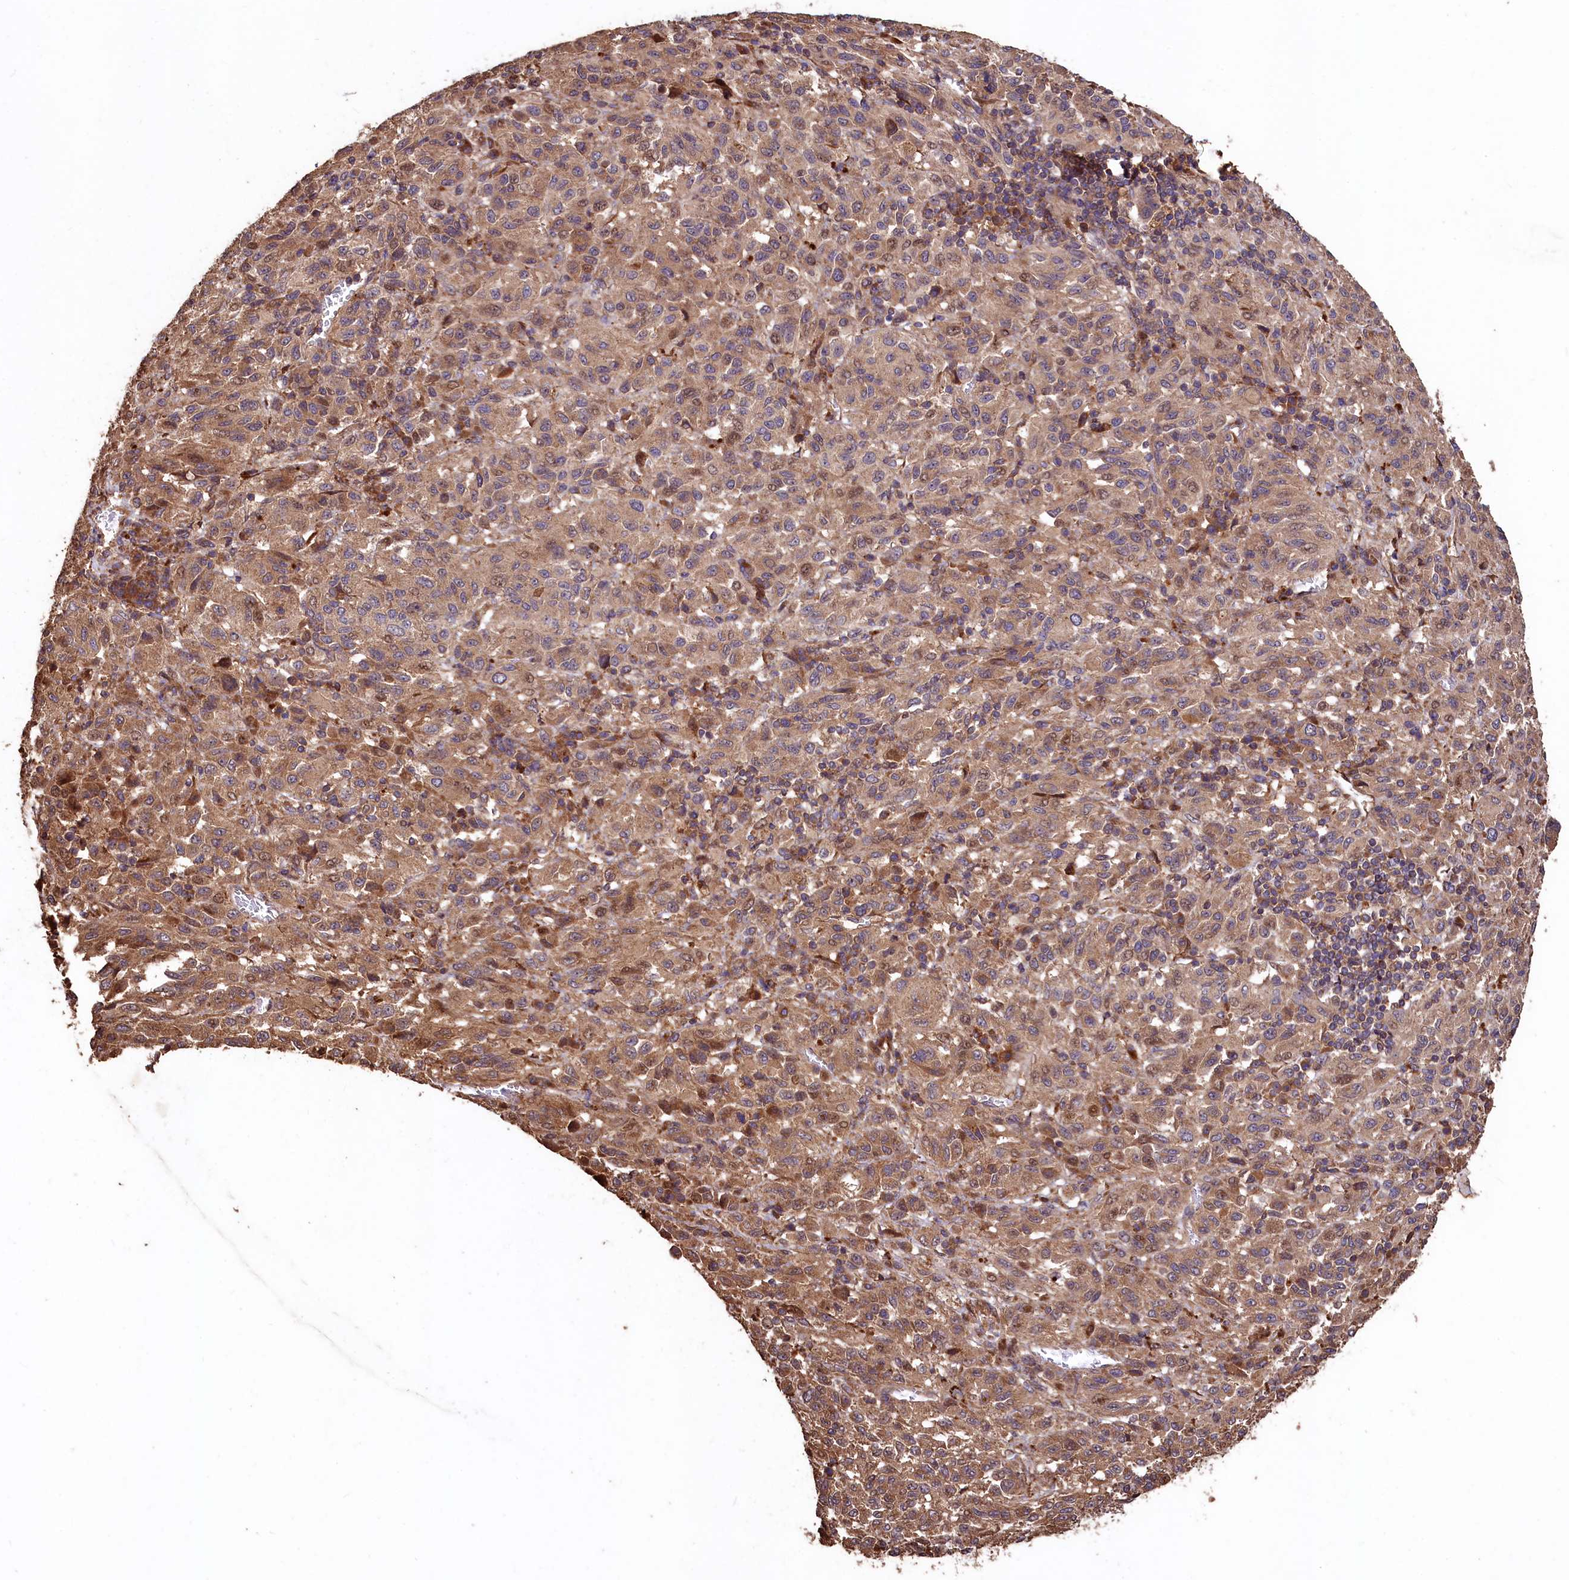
{"staining": {"intensity": "moderate", "quantity": ">75%", "location": "cytoplasmic/membranous"}, "tissue": "melanoma", "cell_type": "Tumor cells", "image_type": "cancer", "snomed": [{"axis": "morphology", "description": "Malignant melanoma, Metastatic site"}, {"axis": "topography", "description": "Lung"}], "caption": "A photomicrograph showing moderate cytoplasmic/membranous expression in about >75% of tumor cells in malignant melanoma (metastatic site), as visualized by brown immunohistochemical staining.", "gene": "TMEM98", "patient": {"sex": "male", "age": 64}}